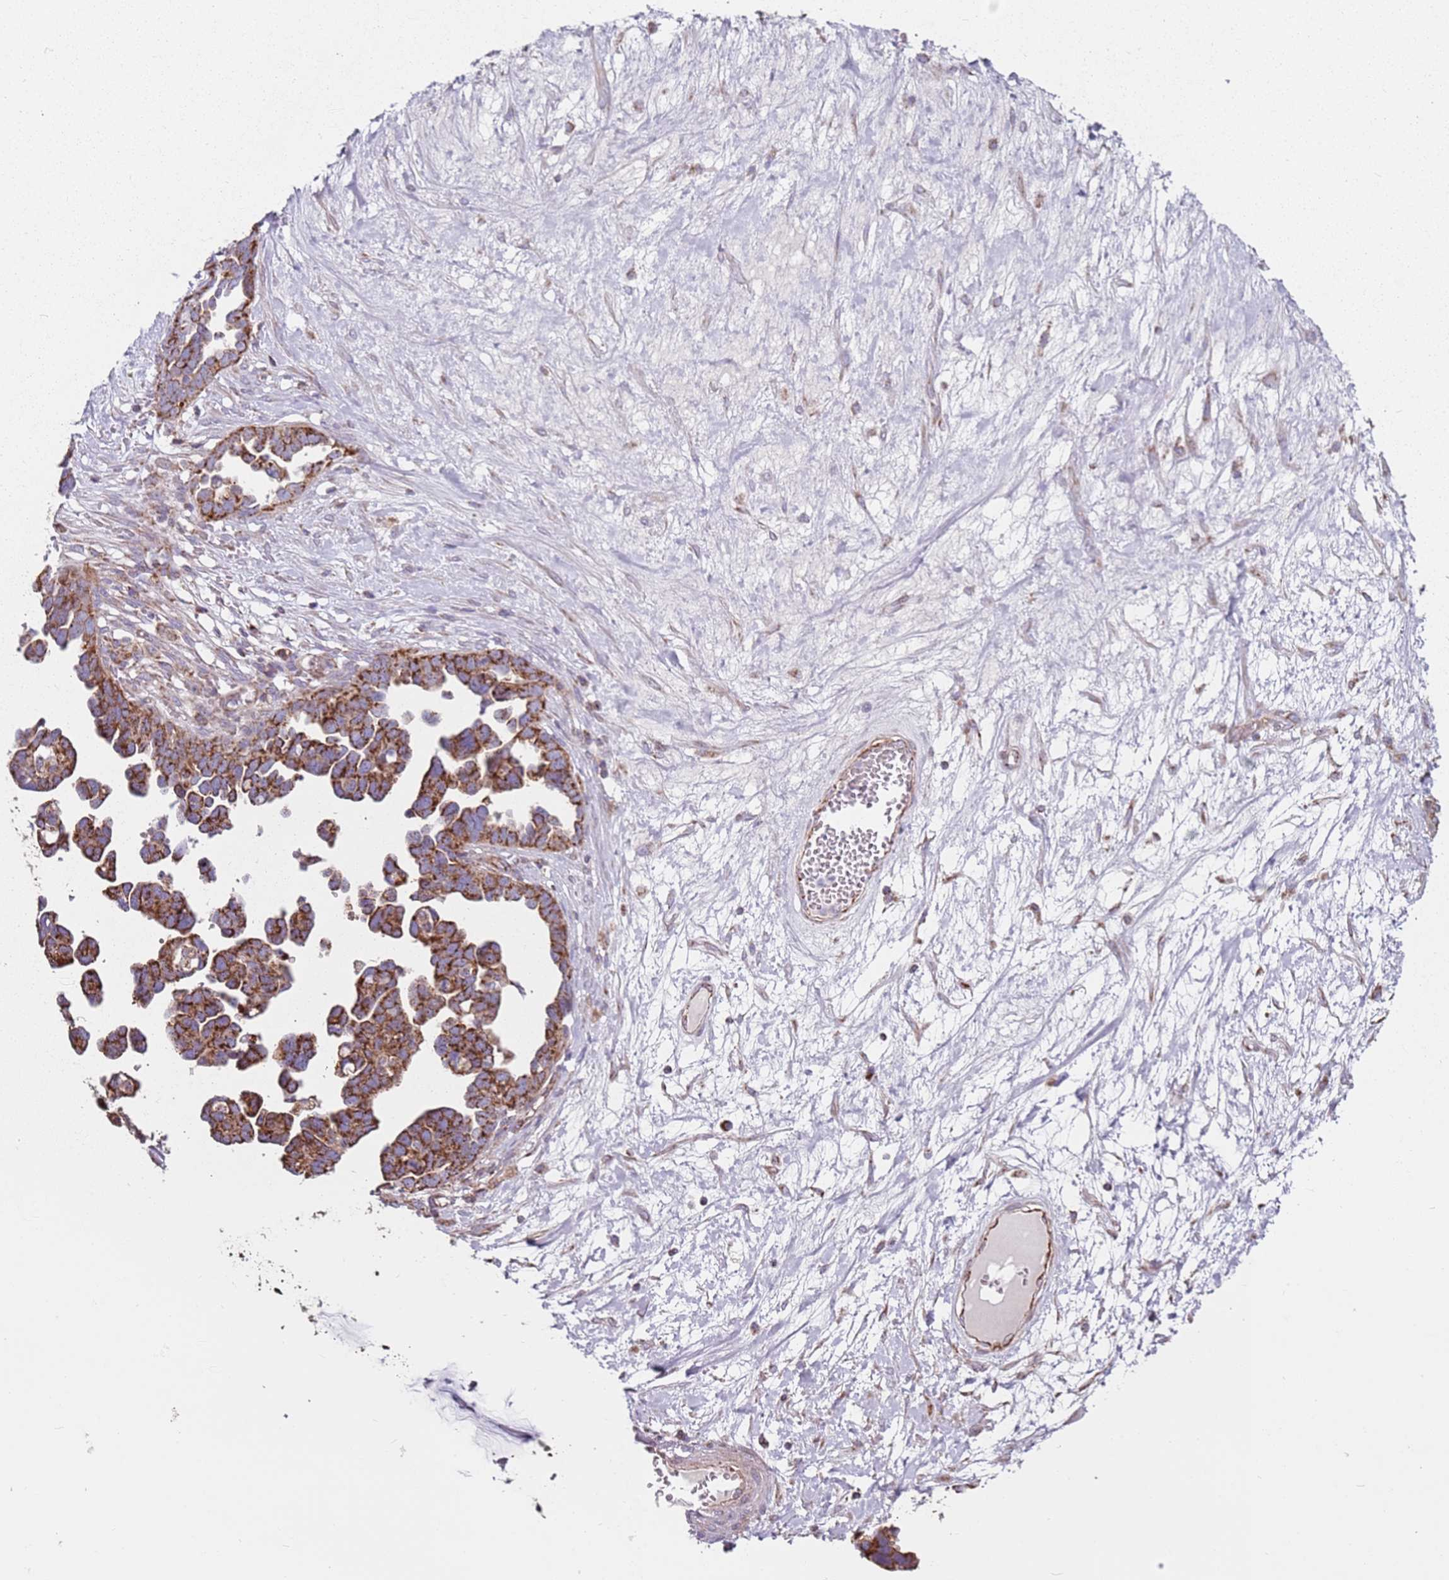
{"staining": {"intensity": "strong", "quantity": ">75%", "location": "cytoplasmic/membranous"}, "tissue": "ovarian cancer", "cell_type": "Tumor cells", "image_type": "cancer", "snomed": [{"axis": "morphology", "description": "Cystadenocarcinoma, serous, NOS"}, {"axis": "topography", "description": "Ovary"}], "caption": "Serous cystadenocarcinoma (ovarian) was stained to show a protein in brown. There is high levels of strong cytoplasmic/membranous positivity in about >75% of tumor cells.", "gene": "ALS2", "patient": {"sex": "female", "age": 54}}